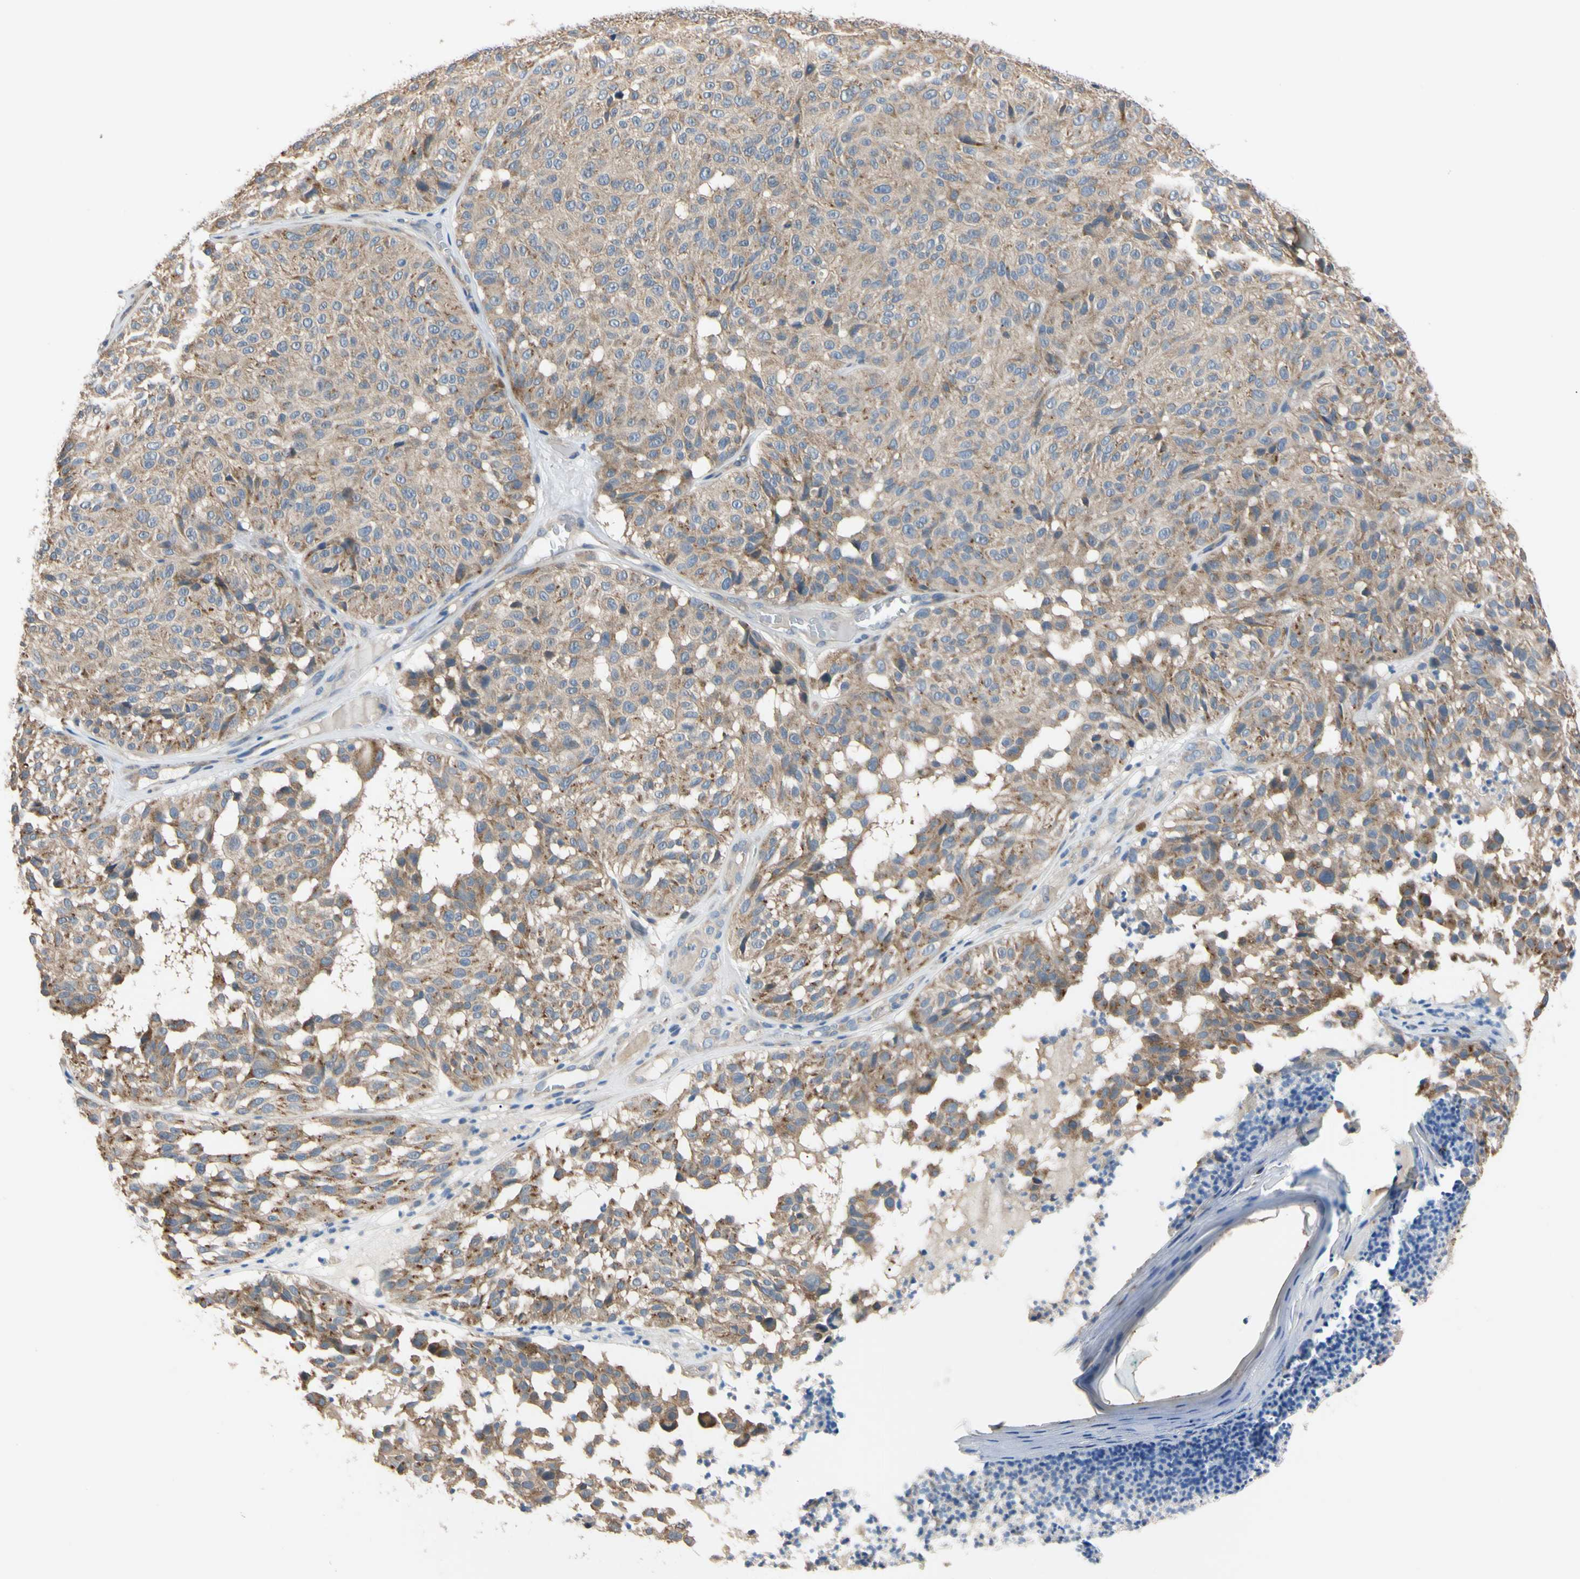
{"staining": {"intensity": "moderate", "quantity": "25%-75%", "location": "cytoplasmic/membranous"}, "tissue": "melanoma", "cell_type": "Tumor cells", "image_type": "cancer", "snomed": [{"axis": "morphology", "description": "Malignant melanoma, NOS"}, {"axis": "topography", "description": "Skin"}], "caption": "Immunohistochemistry (IHC) micrograph of neoplastic tissue: human melanoma stained using IHC reveals medium levels of moderate protein expression localized specifically in the cytoplasmic/membranous of tumor cells, appearing as a cytoplasmic/membranous brown color.", "gene": "RARS1", "patient": {"sex": "female", "age": 46}}